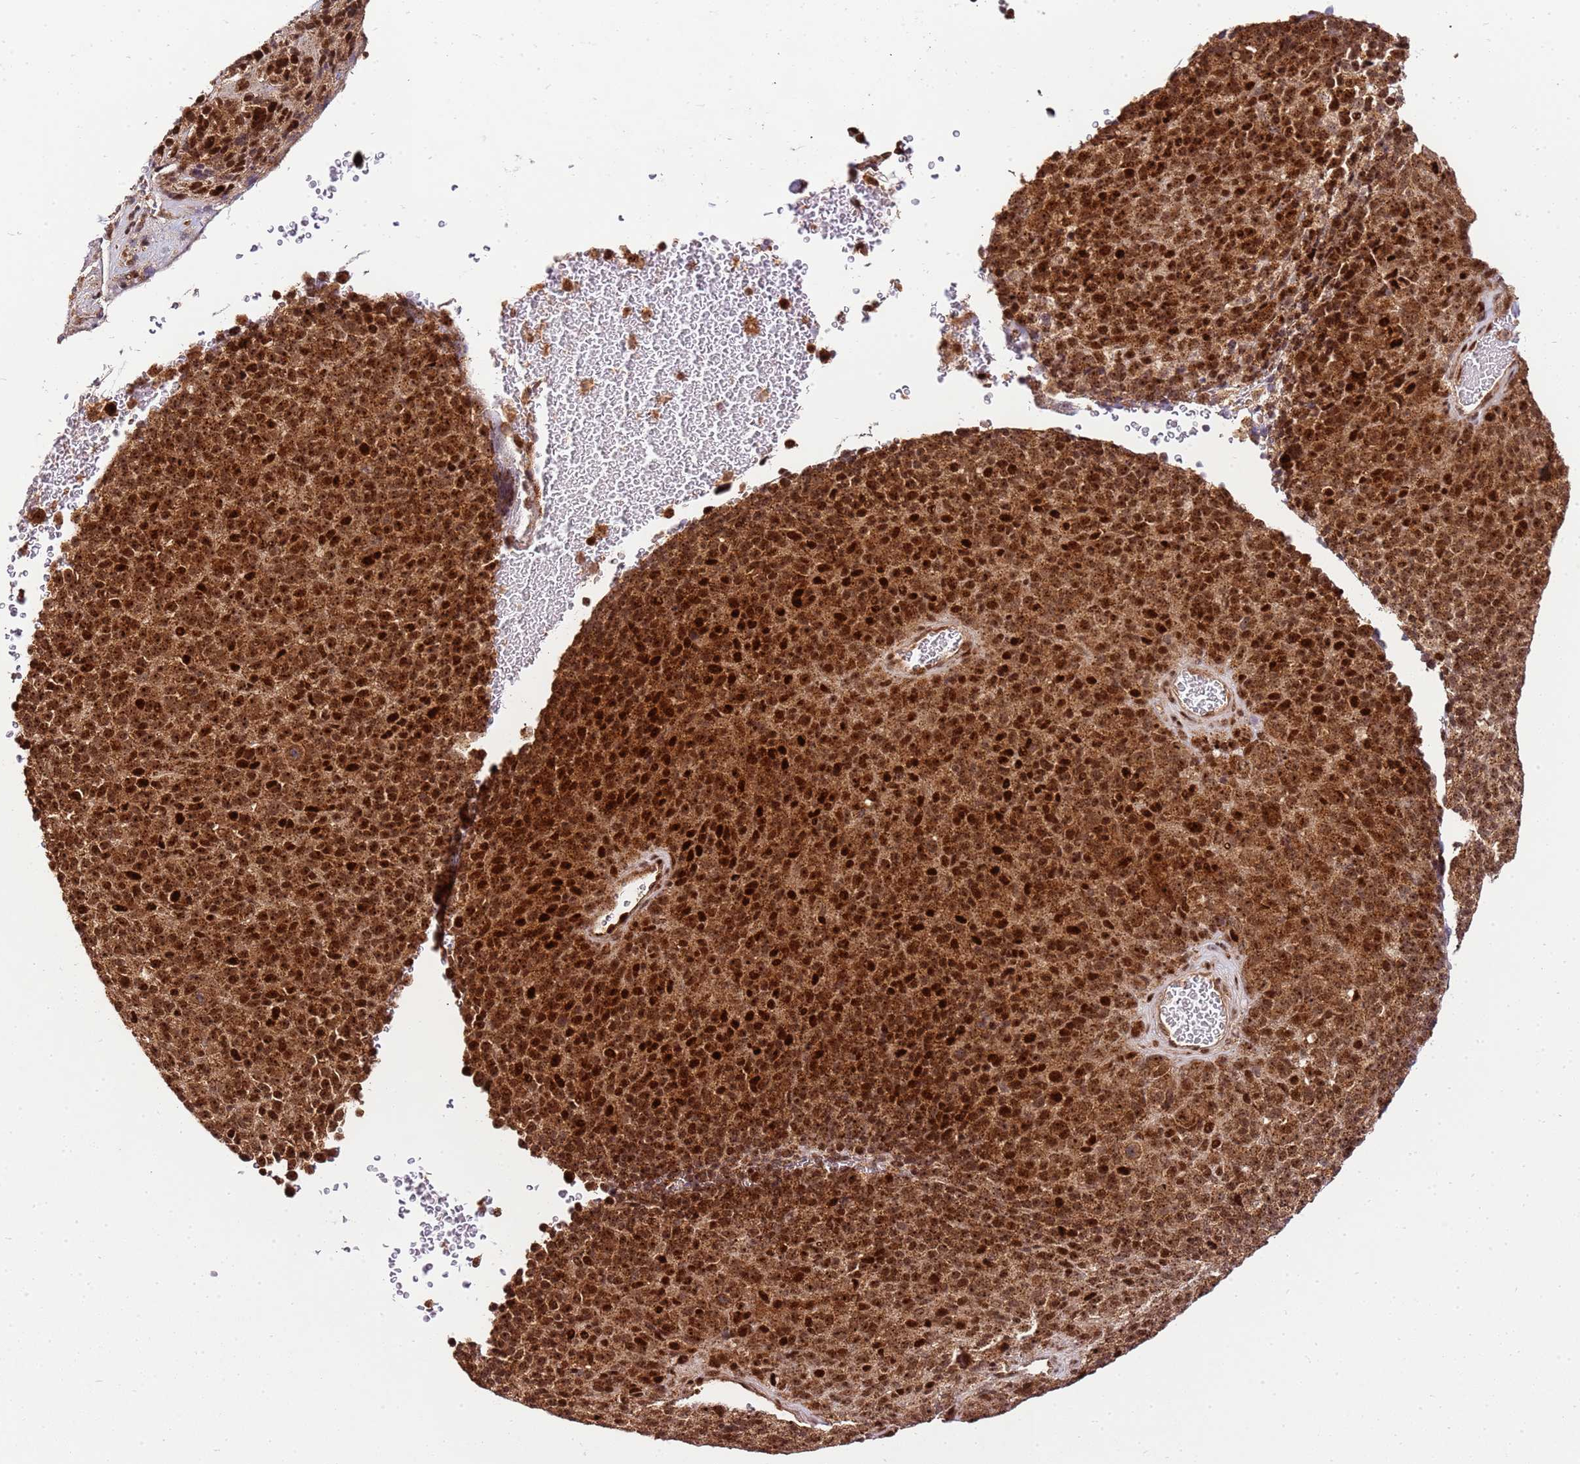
{"staining": {"intensity": "strong", "quantity": ">75%", "location": "cytoplasmic/membranous,nuclear"}, "tissue": "melanoma", "cell_type": "Tumor cells", "image_type": "cancer", "snomed": [{"axis": "morphology", "description": "Malignant melanoma, Metastatic site"}, {"axis": "topography", "description": "Brain"}], "caption": "High-magnification brightfield microscopy of malignant melanoma (metastatic site) stained with DAB (3,3'-diaminobenzidine) (brown) and counterstained with hematoxylin (blue). tumor cells exhibit strong cytoplasmic/membranous and nuclear staining is seen in approximately>75% of cells. Immunohistochemistry stains the protein in brown and the nuclei are stained blue.", "gene": "PEX14", "patient": {"sex": "female", "age": 56}}